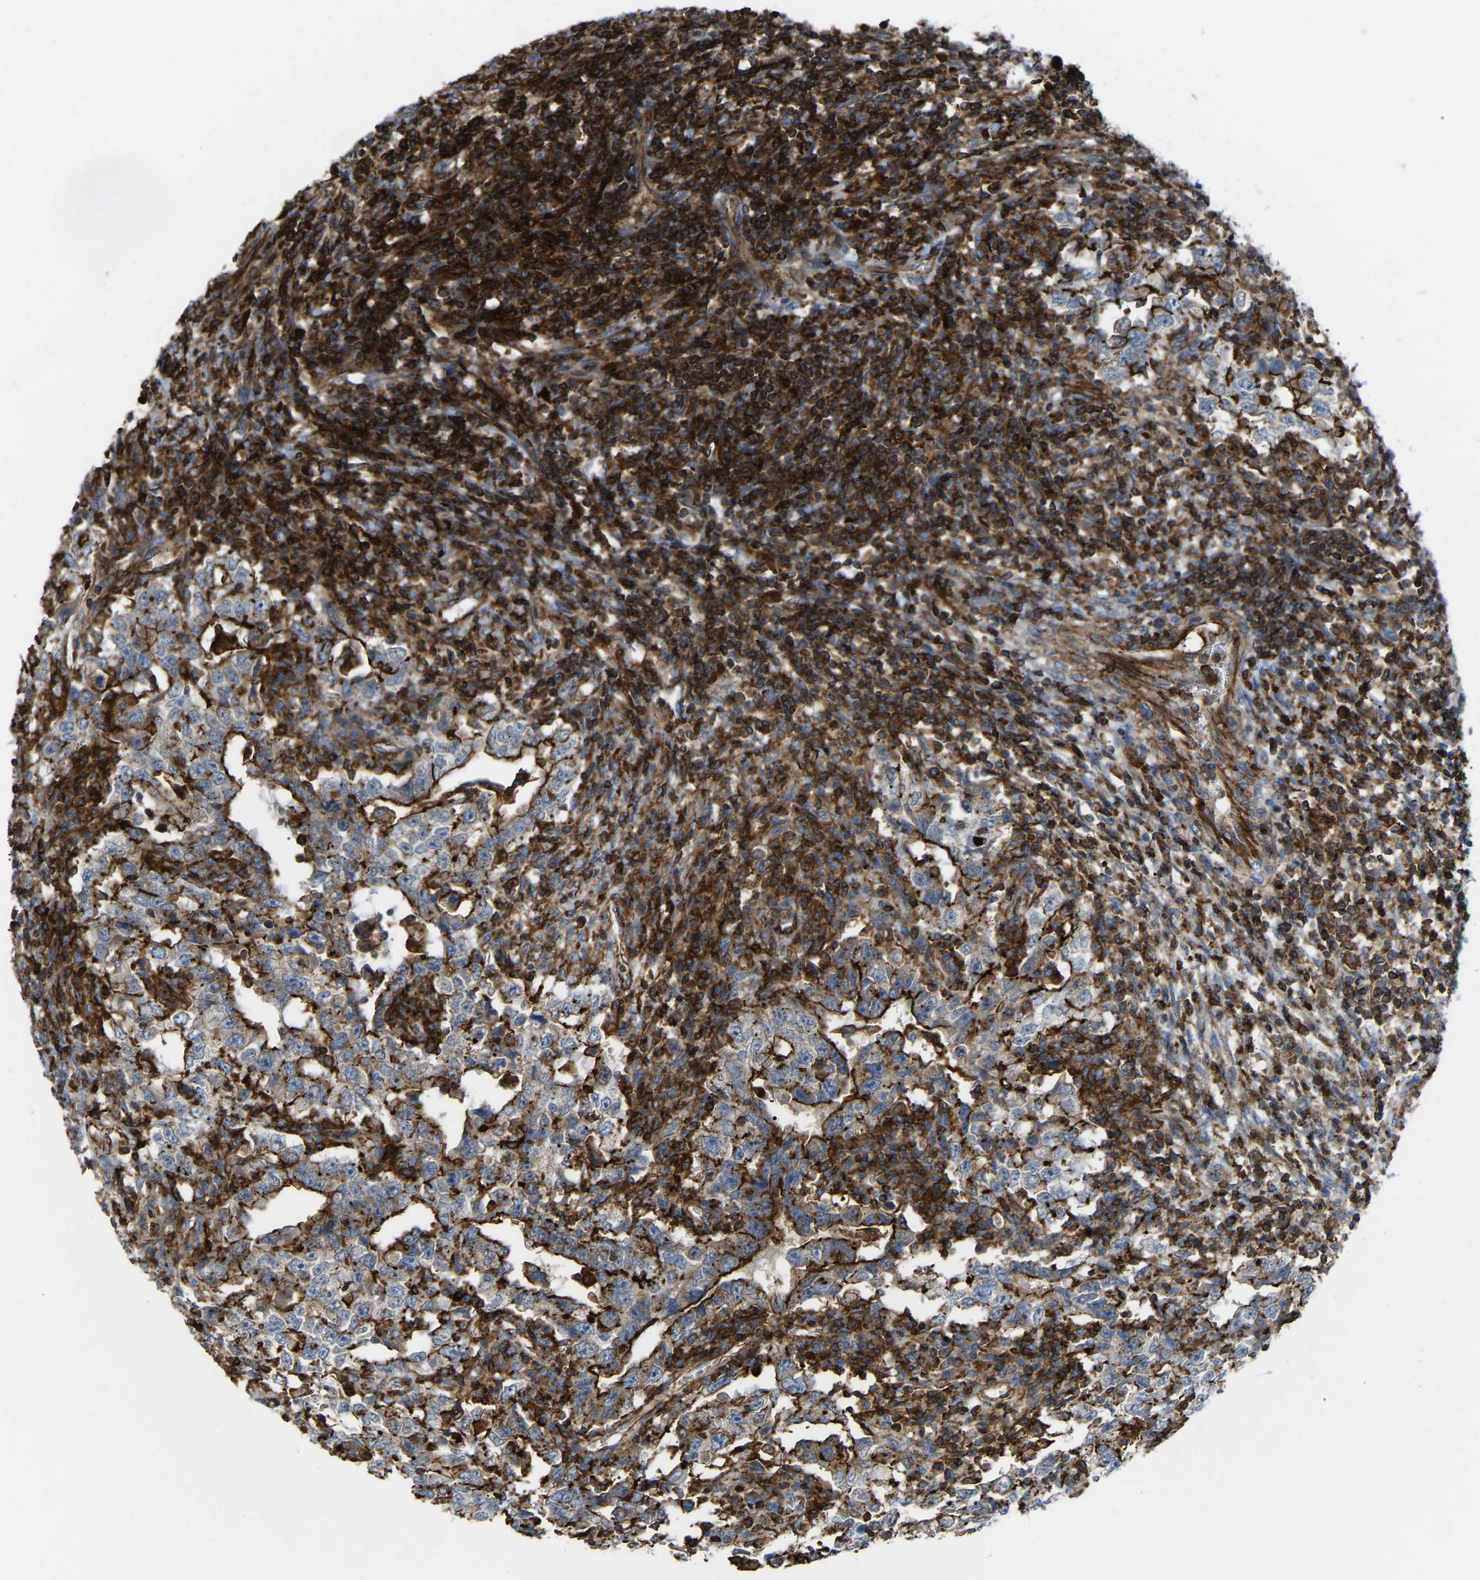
{"staining": {"intensity": "moderate", "quantity": ">75%", "location": "cytoplasmic/membranous"}, "tissue": "testis cancer", "cell_type": "Tumor cells", "image_type": "cancer", "snomed": [{"axis": "morphology", "description": "Carcinoma, Embryonal, NOS"}, {"axis": "topography", "description": "Testis"}], "caption": "The histopathology image shows immunohistochemical staining of embryonal carcinoma (testis). There is moderate cytoplasmic/membranous positivity is present in approximately >75% of tumor cells.", "gene": "AGPAT2", "patient": {"sex": "male", "age": 26}}